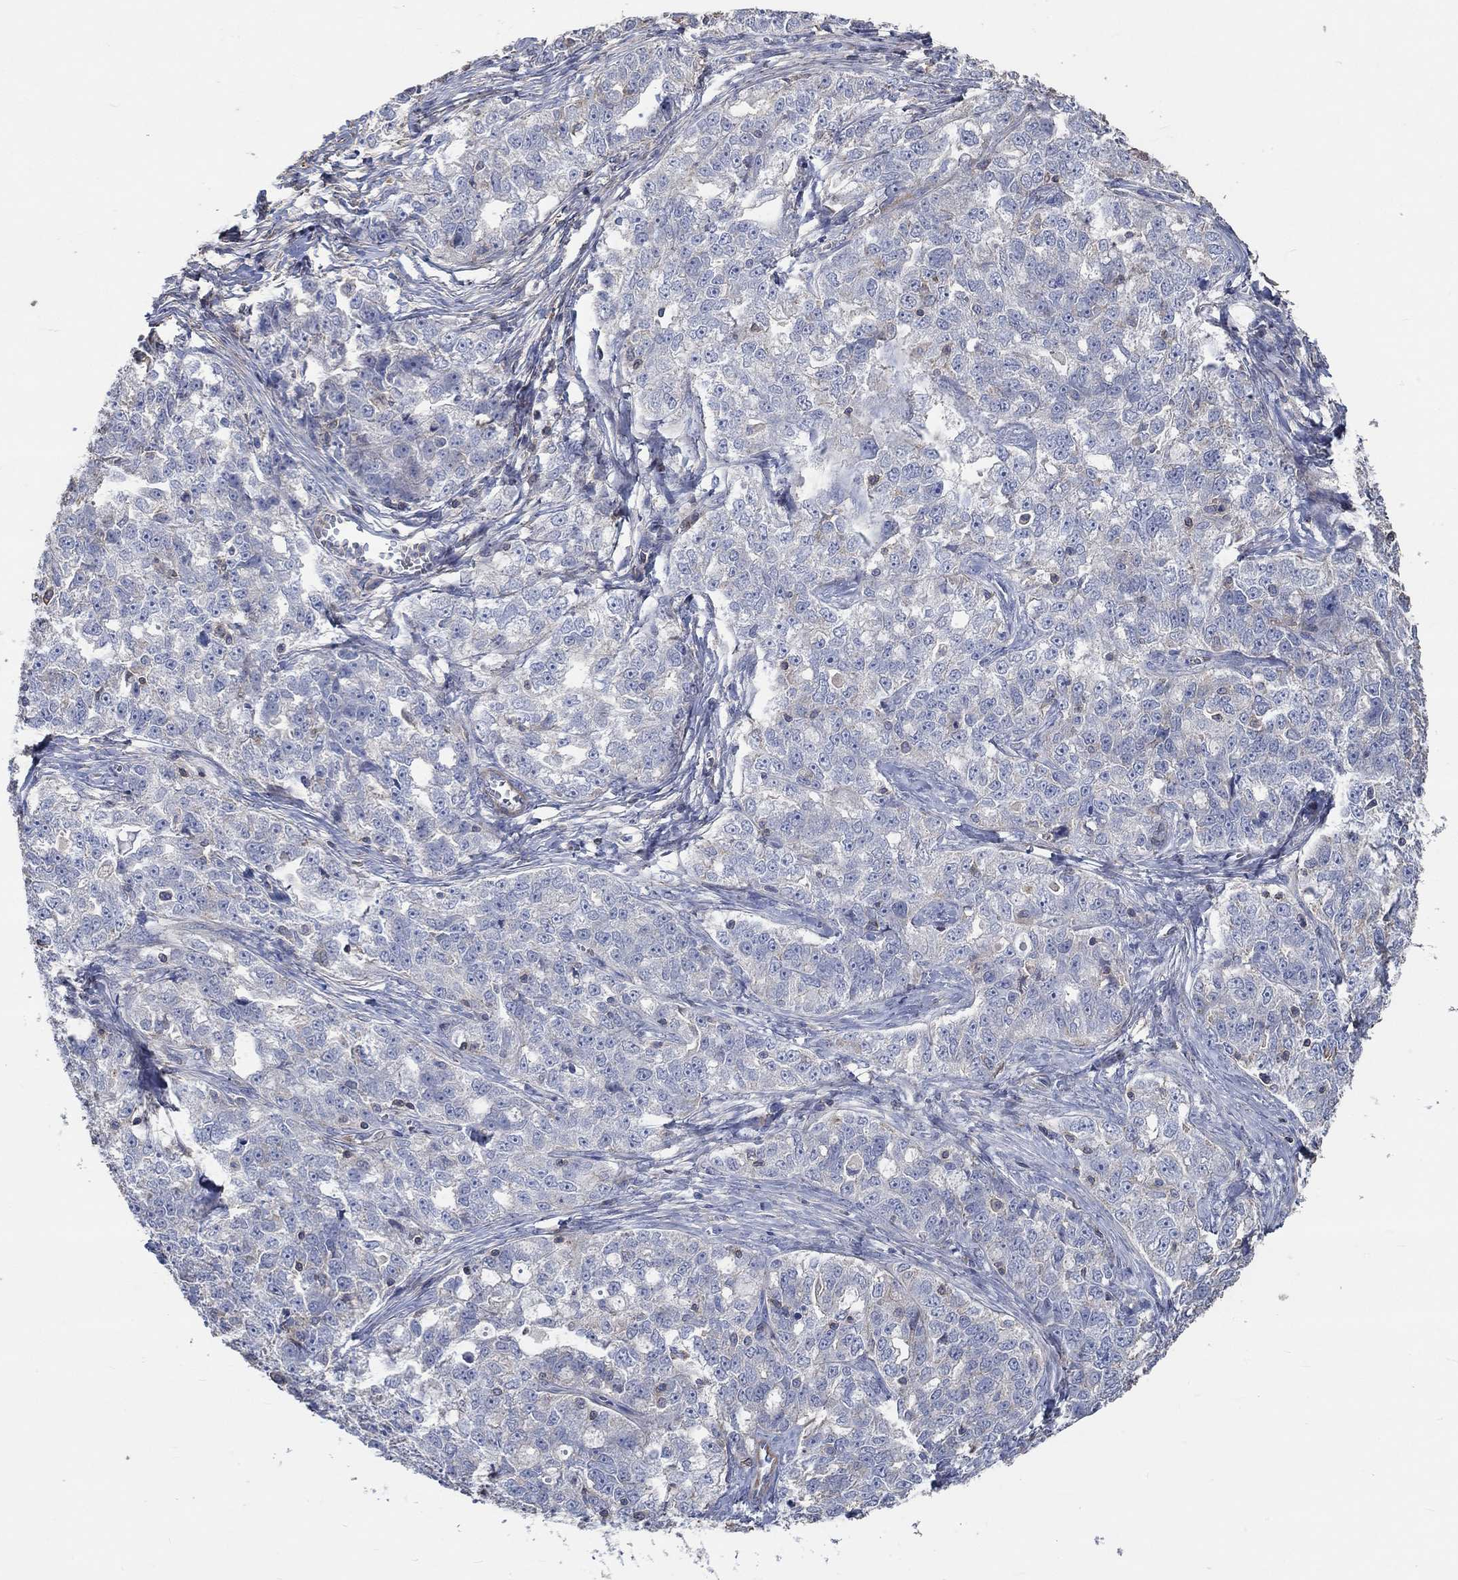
{"staining": {"intensity": "negative", "quantity": "none", "location": "none"}, "tissue": "ovarian cancer", "cell_type": "Tumor cells", "image_type": "cancer", "snomed": [{"axis": "morphology", "description": "Cystadenocarcinoma, serous, NOS"}, {"axis": "topography", "description": "Ovary"}], "caption": "A micrograph of ovarian serous cystadenocarcinoma stained for a protein exhibits no brown staining in tumor cells.", "gene": "TNFAIP8L3", "patient": {"sex": "female", "age": 51}}